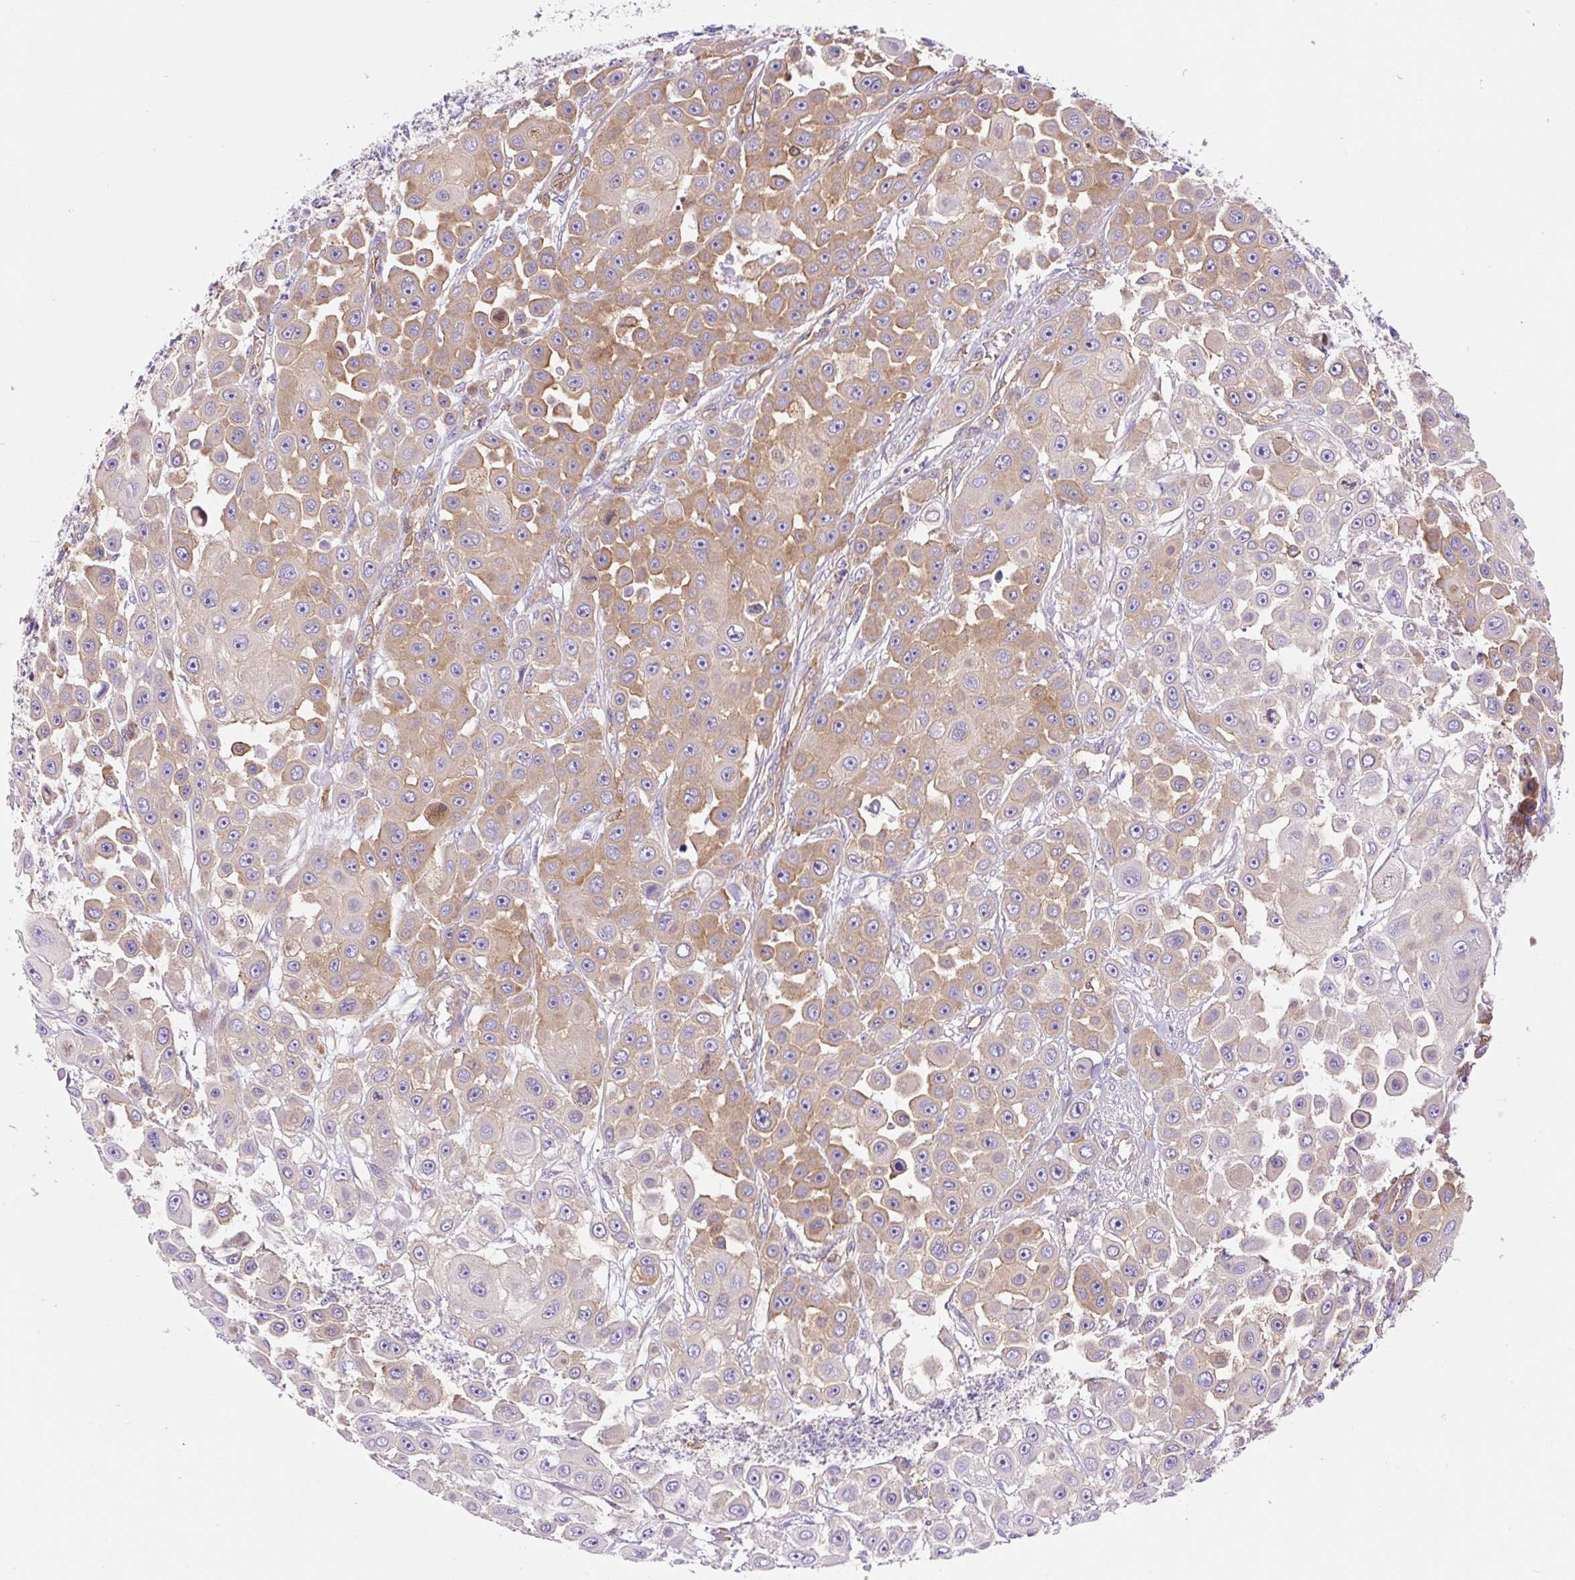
{"staining": {"intensity": "moderate", "quantity": "25%-75%", "location": "cytoplasmic/membranous"}, "tissue": "skin cancer", "cell_type": "Tumor cells", "image_type": "cancer", "snomed": [{"axis": "morphology", "description": "Squamous cell carcinoma, NOS"}, {"axis": "topography", "description": "Skin"}], "caption": "Brown immunohistochemical staining in skin cancer (squamous cell carcinoma) shows moderate cytoplasmic/membranous positivity in approximately 25%-75% of tumor cells.", "gene": "DNM2", "patient": {"sex": "male", "age": 67}}